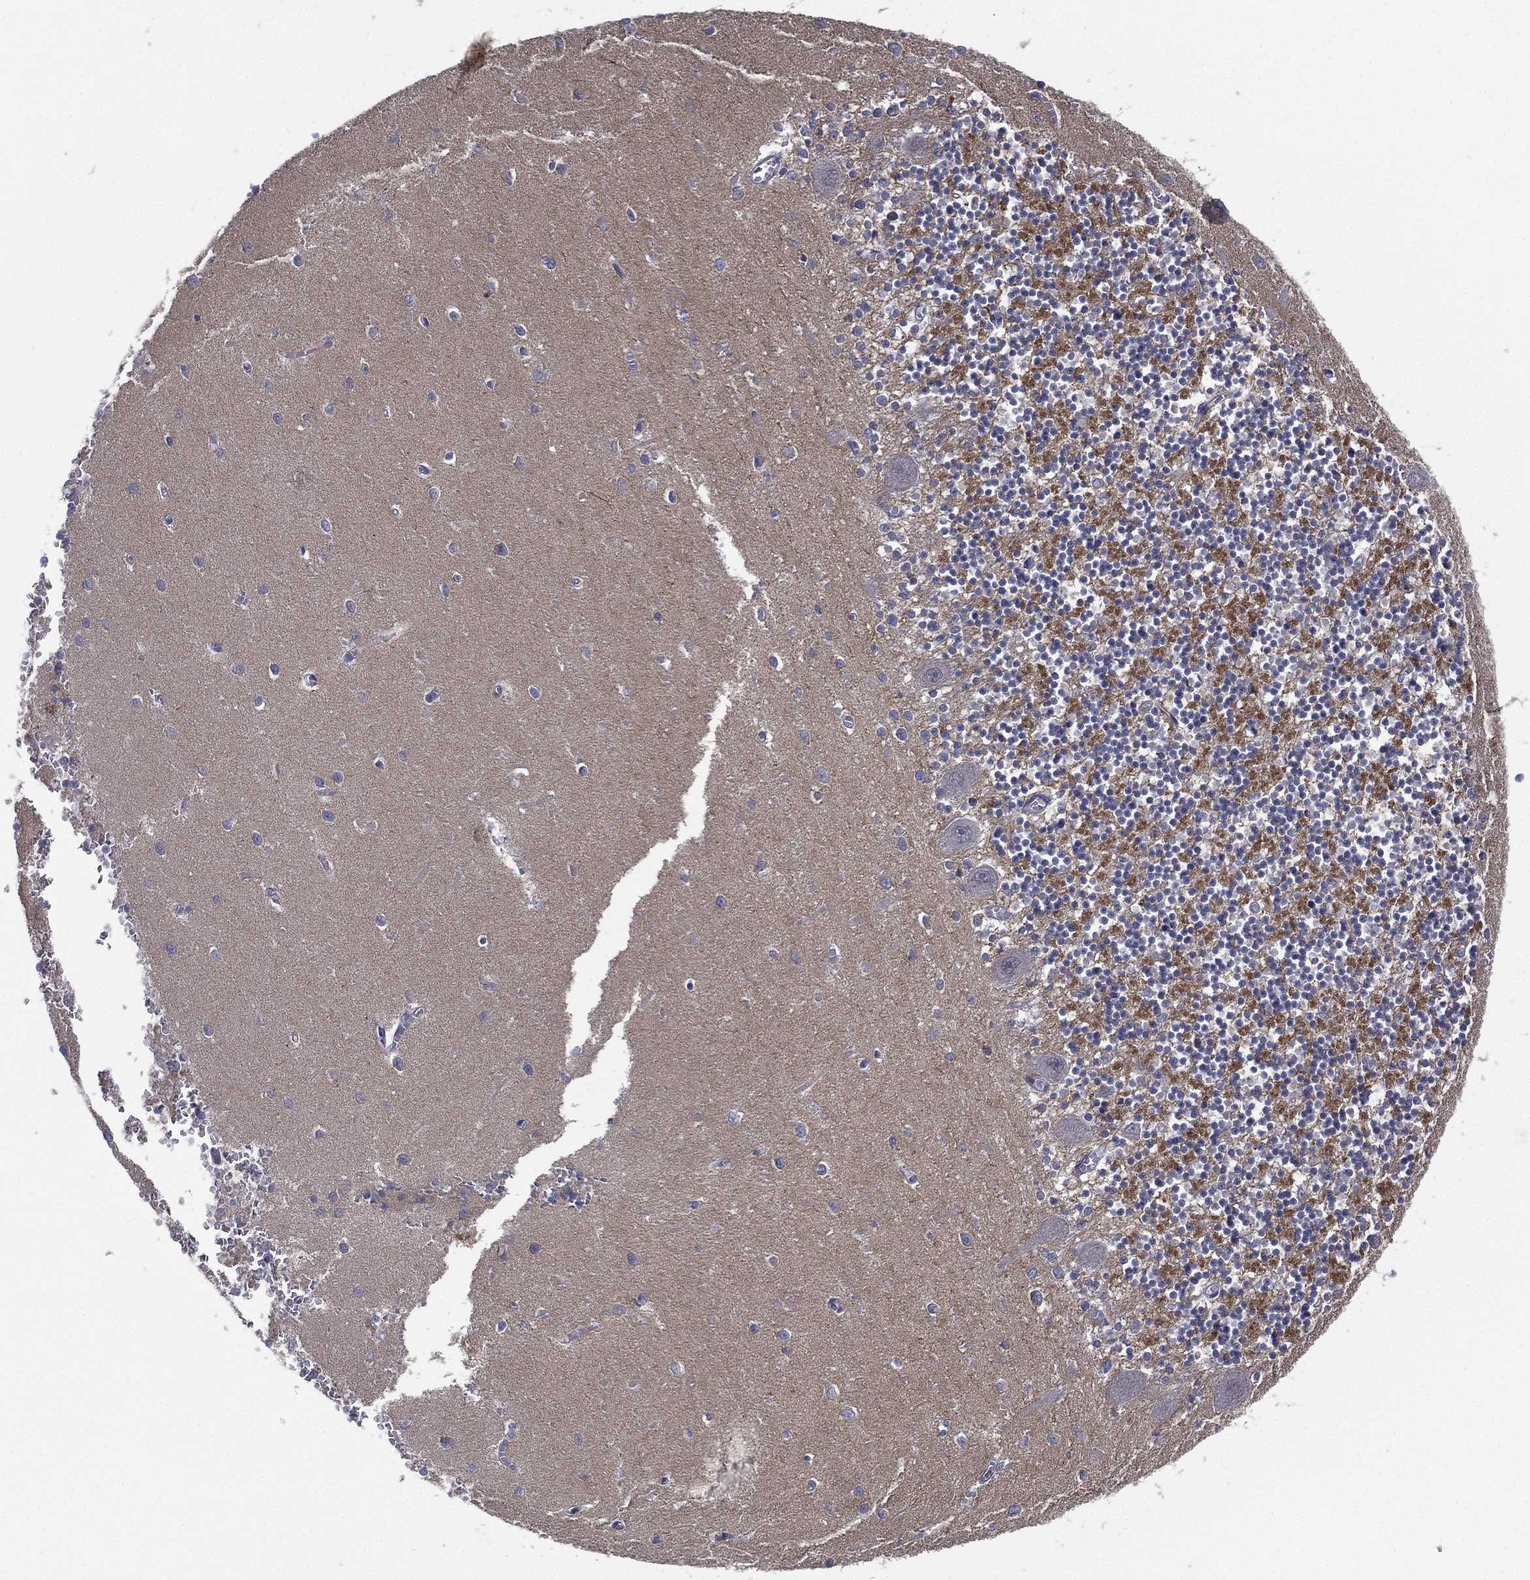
{"staining": {"intensity": "negative", "quantity": "none", "location": "none"}, "tissue": "cerebellum", "cell_type": "Cells in granular layer", "image_type": "normal", "snomed": [{"axis": "morphology", "description": "Normal tissue, NOS"}, {"axis": "topography", "description": "Cerebellum"}], "caption": "IHC histopathology image of unremarkable cerebellum: cerebellum stained with DAB (3,3'-diaminobenzidine) displays no significant protein staining in cells in granular layer.", "gene": "MPP7", "patient": {"sex": "female", "age": 64}}